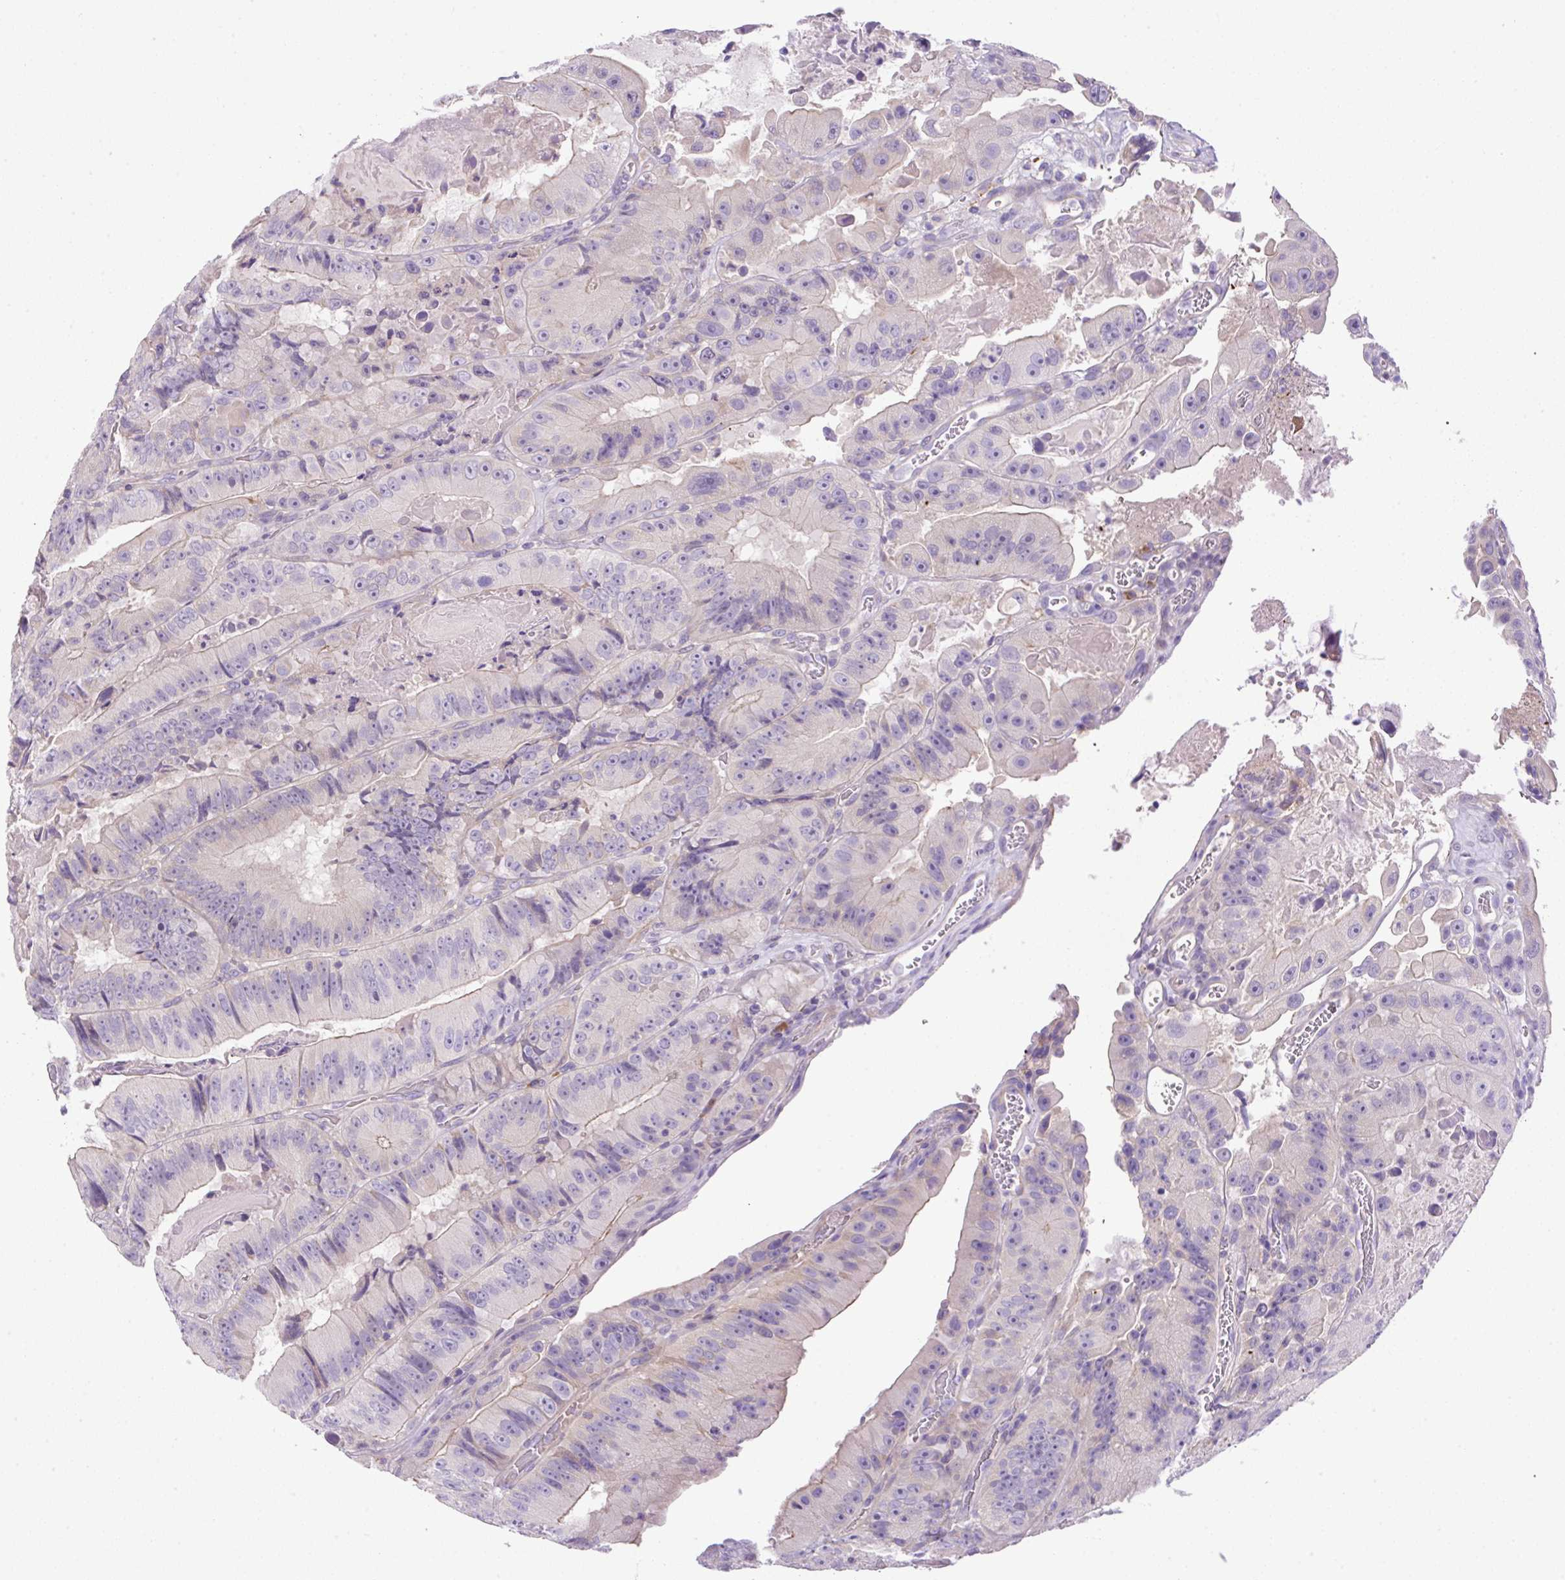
{"staining": {"intensity": "negative", "quantity": "none", "location": "none"}, "tissue": "colorectal cancer", "cell_type": "Tumor cells", "image_type": "cancer", "snomed": [{"axis": "morphology", "description": "Adenocarcinoma, NOS"}, {"axis": "topography", "description": "Colon"}], "caption": "Tumor cells are negative for brown protein staining in colorectal adenocarcinoma.", "gene": "NPTN", "patient": {"sex": "female", "age": 86}}